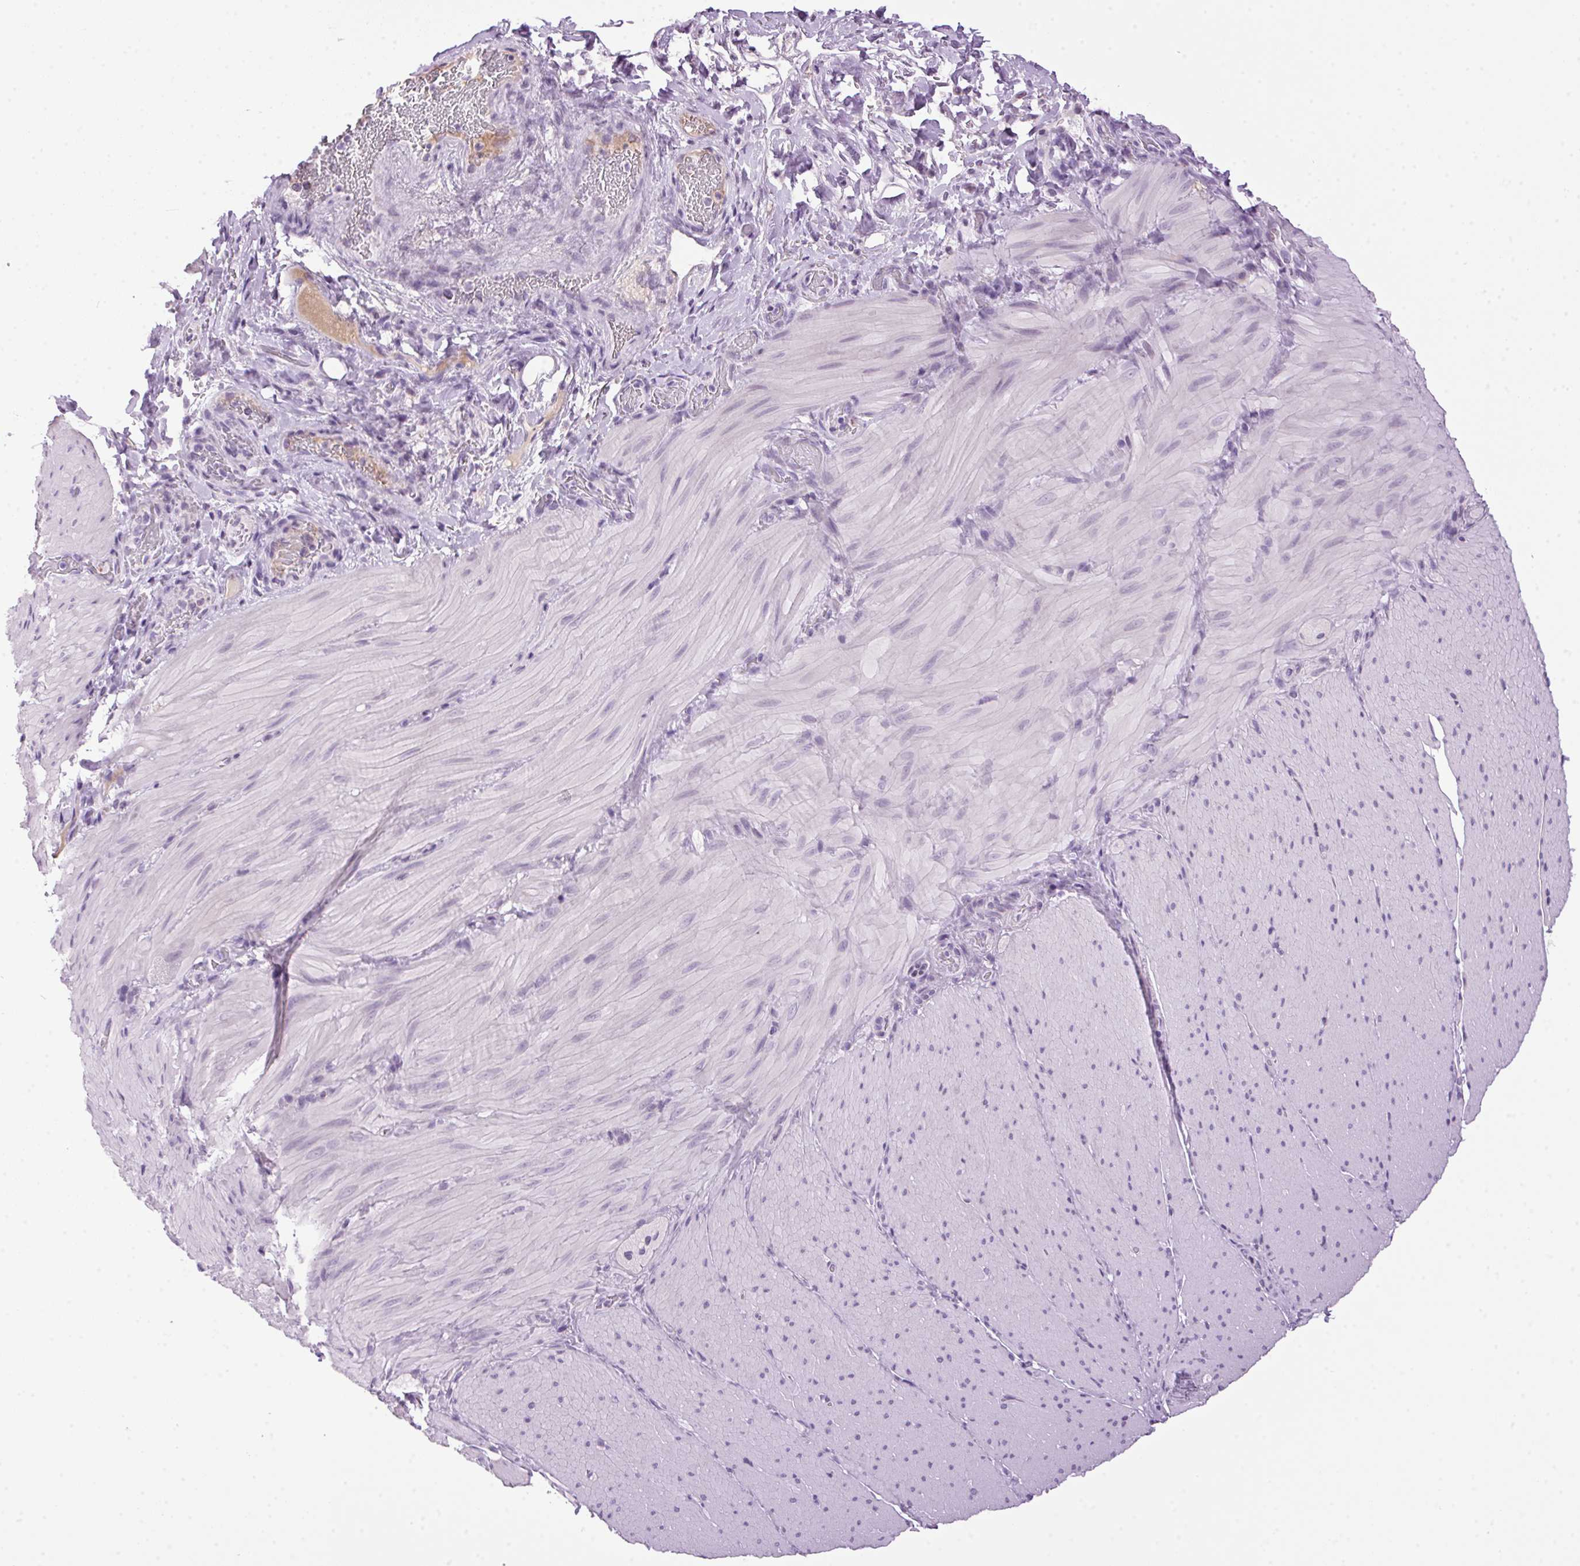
{"staining": {"intensity": "negative", "quantity": "none", "location": "none"}, "tissue": "smooth muscle", "cell_type": "Smooth muscle cells", "image_type": "normal", "snomed": [{"axis": "morphology", "description": "Normal tissue, NOS"}, {"axis": "topography", "description": "Smooth muscle"}, {"axis": "topography", "description": "Colon"}], "caption": "Normal smooth muscle was stained to show a protein in brown. There is no significant positivity in smooth muscle cells.", "gene": "TMEM88B", "patient": {"sex": "male", "age": 73}}